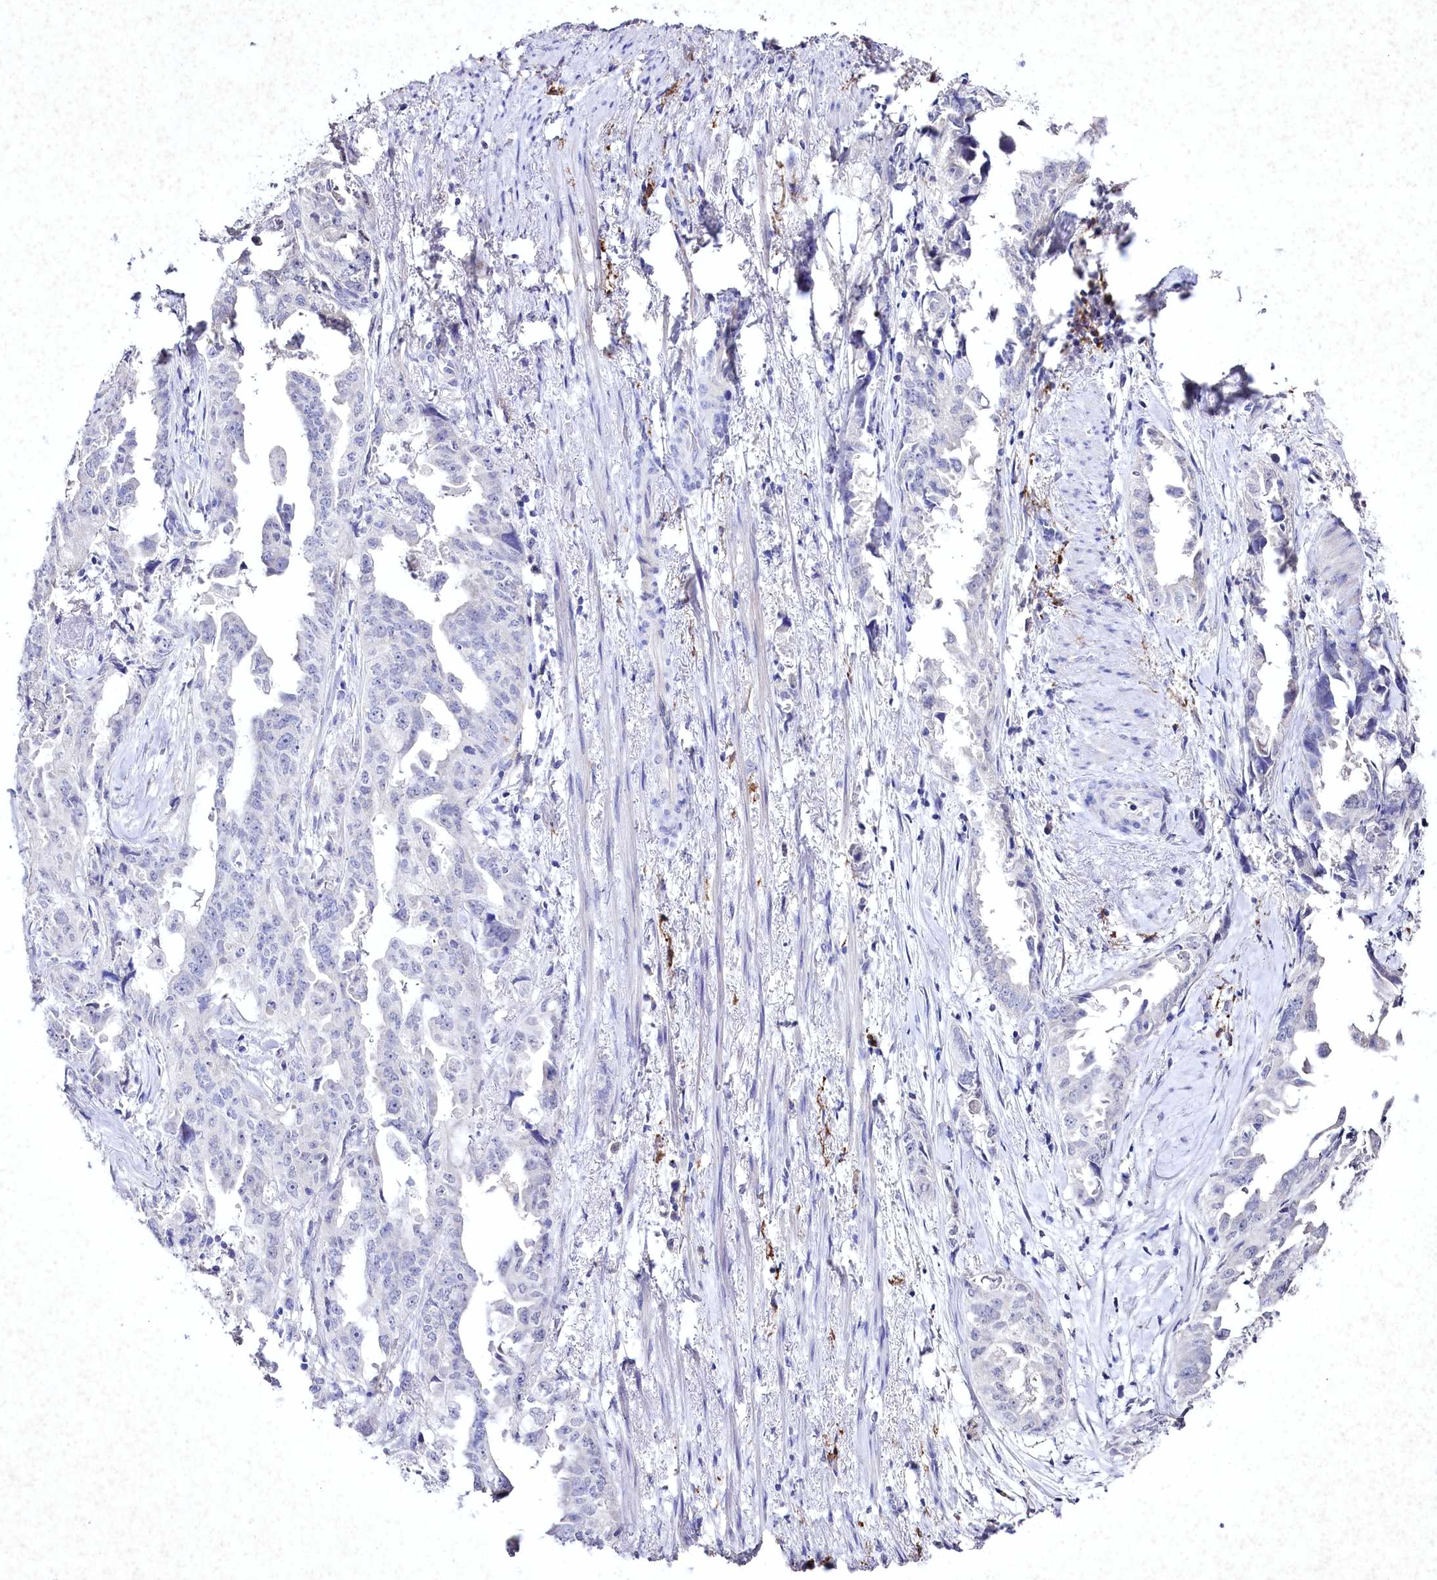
{"staining": {"intensity": "negative", "quantity": "none", "location": "none"}, "tissue": "endometrial cancer", "cell_type": "Tumor cells", "image_type": "cancer", "snomed": [{"axis": "morphology", "description": "Adenocarcinoma, NOS"}, {"axis": "topography", "description": "Endometrium"}], "caption": "Tumor cells show no significant protein staining in adenocarcinoma (endometrial). (DAB immunohistochemistry (IHC) with hematoxylin counter stain).", "gene": "CLEC4M", "patient": {"sex": "female", "age": 65}}